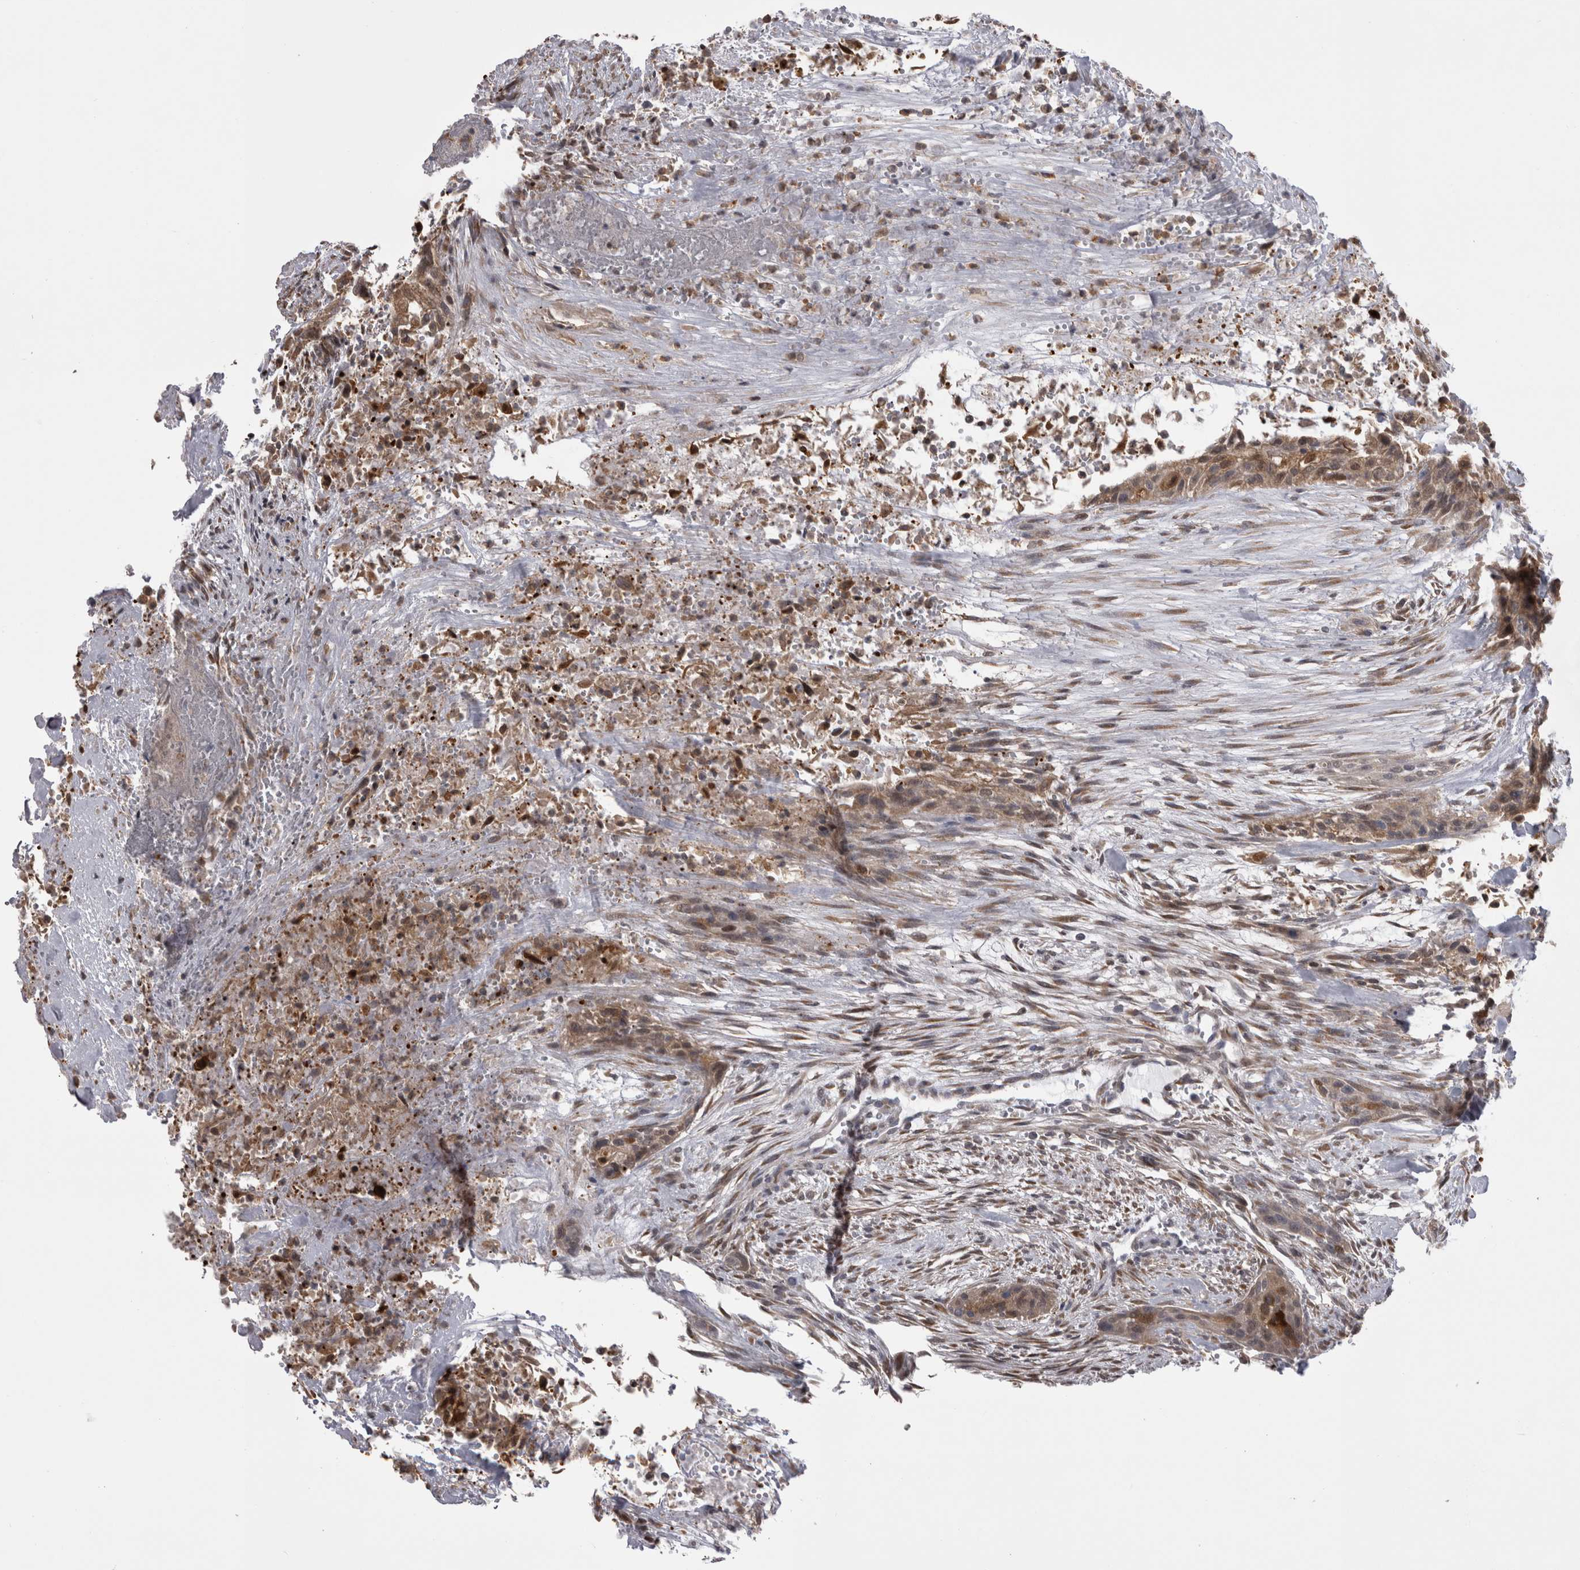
{"staining": {"intensity": "weak", "quantity": ">75%", "location": "cytoplasmic/membranous"}, "tissue": "urothelial cancer", "cell_type": "Tumor cells", "image_type": "cancer", "snomed": [{"axis": "morphology", "description": "Urothelial carcinoma, High grade"}, {"axis": "topography", "description": "Urinary bladder"}], "caption": "IHC photomicrograph of human high-grade urothelial carcinoma stained for a protein (brown), which demonstrates low levels of weak cytoplasmic/membranous expression in approximately >75% of tumor cells.", "gene": "CHIC2", "patient": {"sex": "male", "age": 35}}